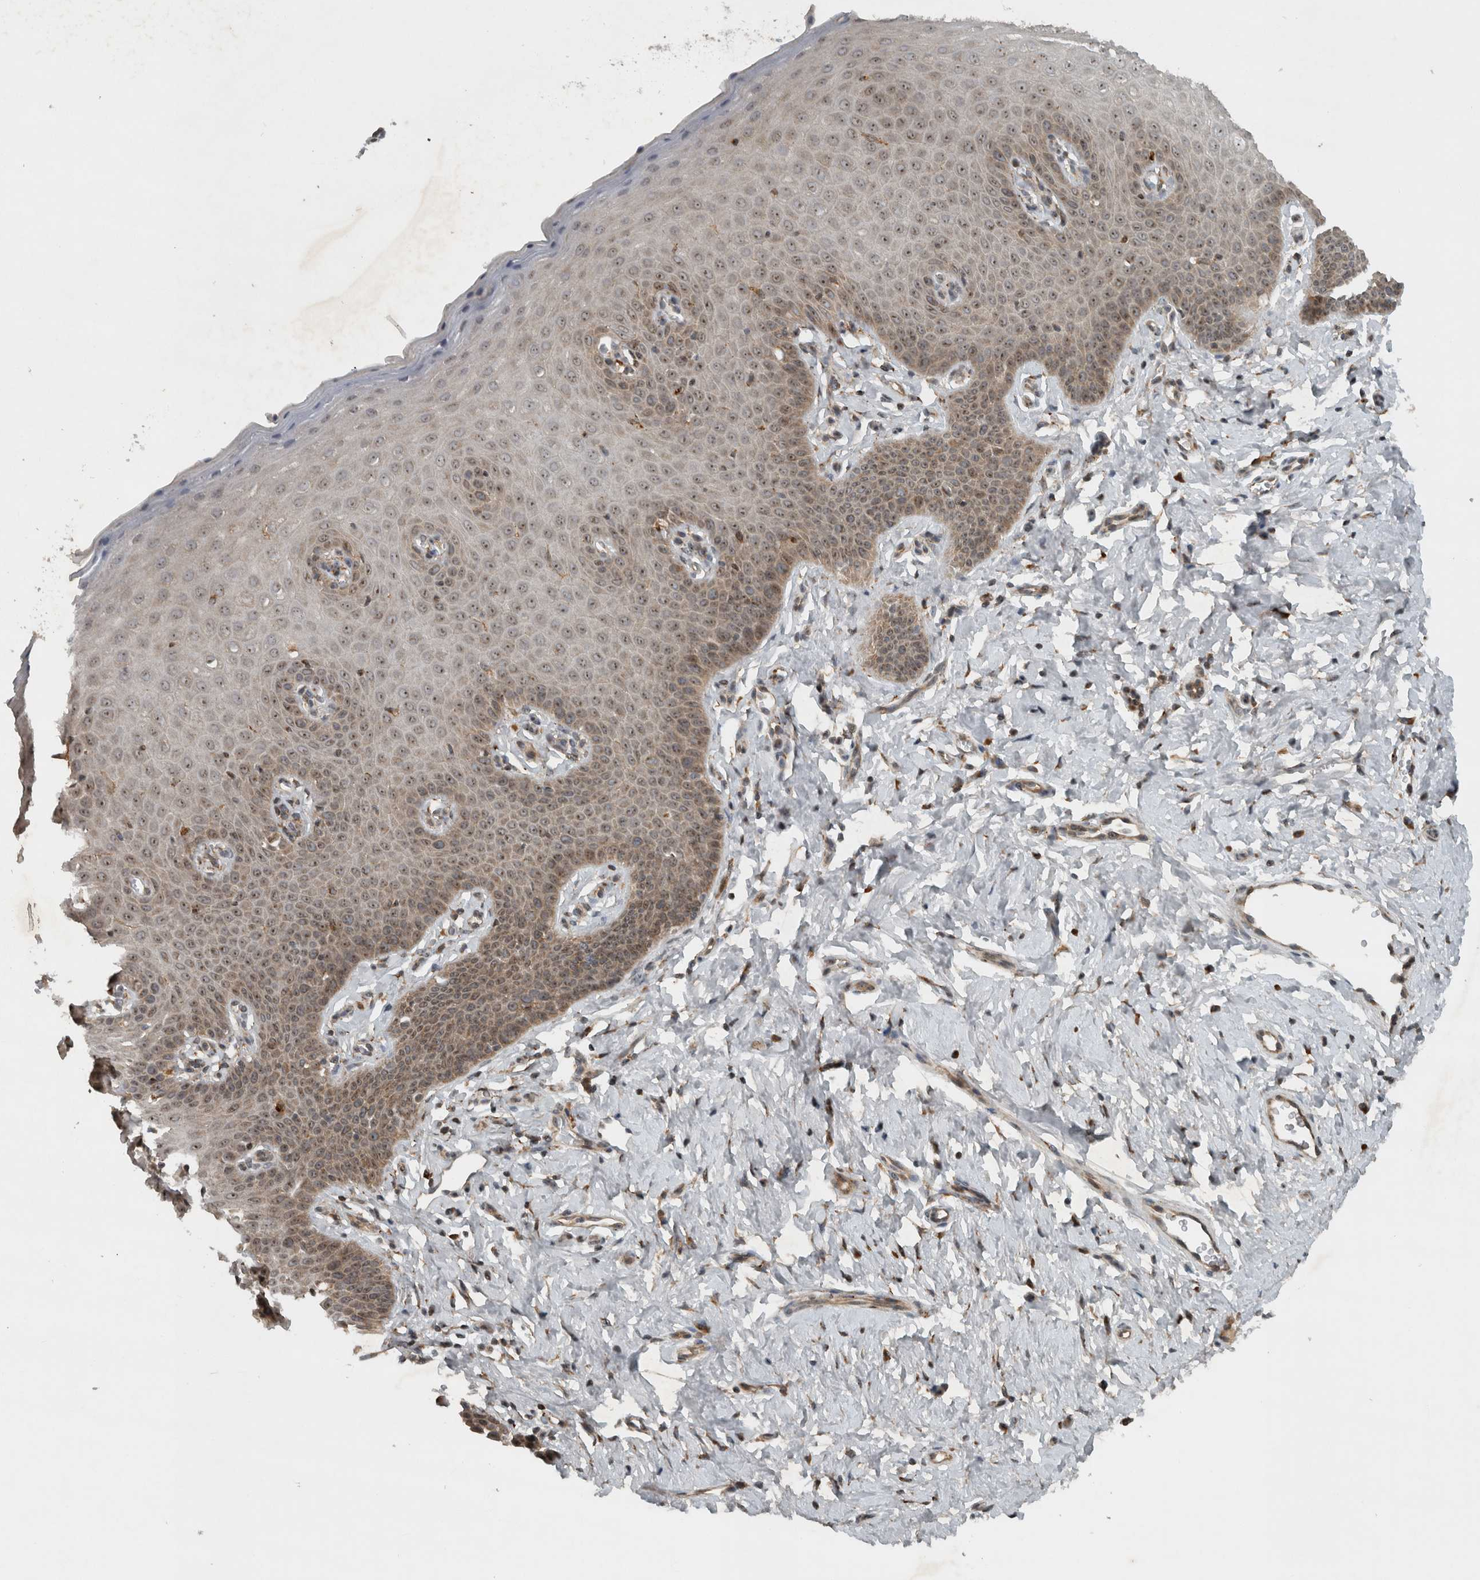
{"staining": {"intensity": "moderate", "quantity": ">75%", "location": "cytoplasmic/membranous"}, "tissue": "cervix", "cell_type": "Glandular cells", "image_type": "normal", "snomed": [{"axis": "morphology", "description": "Normal tissue, NOS"}, {"axis": "topography", "description": "Cervix"}], "caption": "Moderate cytoplasmic/membranous positivity for a protein is identified in about >75% of glandular cells of normal cervix using IHC.", "gene": "GPR137B", "patient": {"sex": "female", "age": 36}}